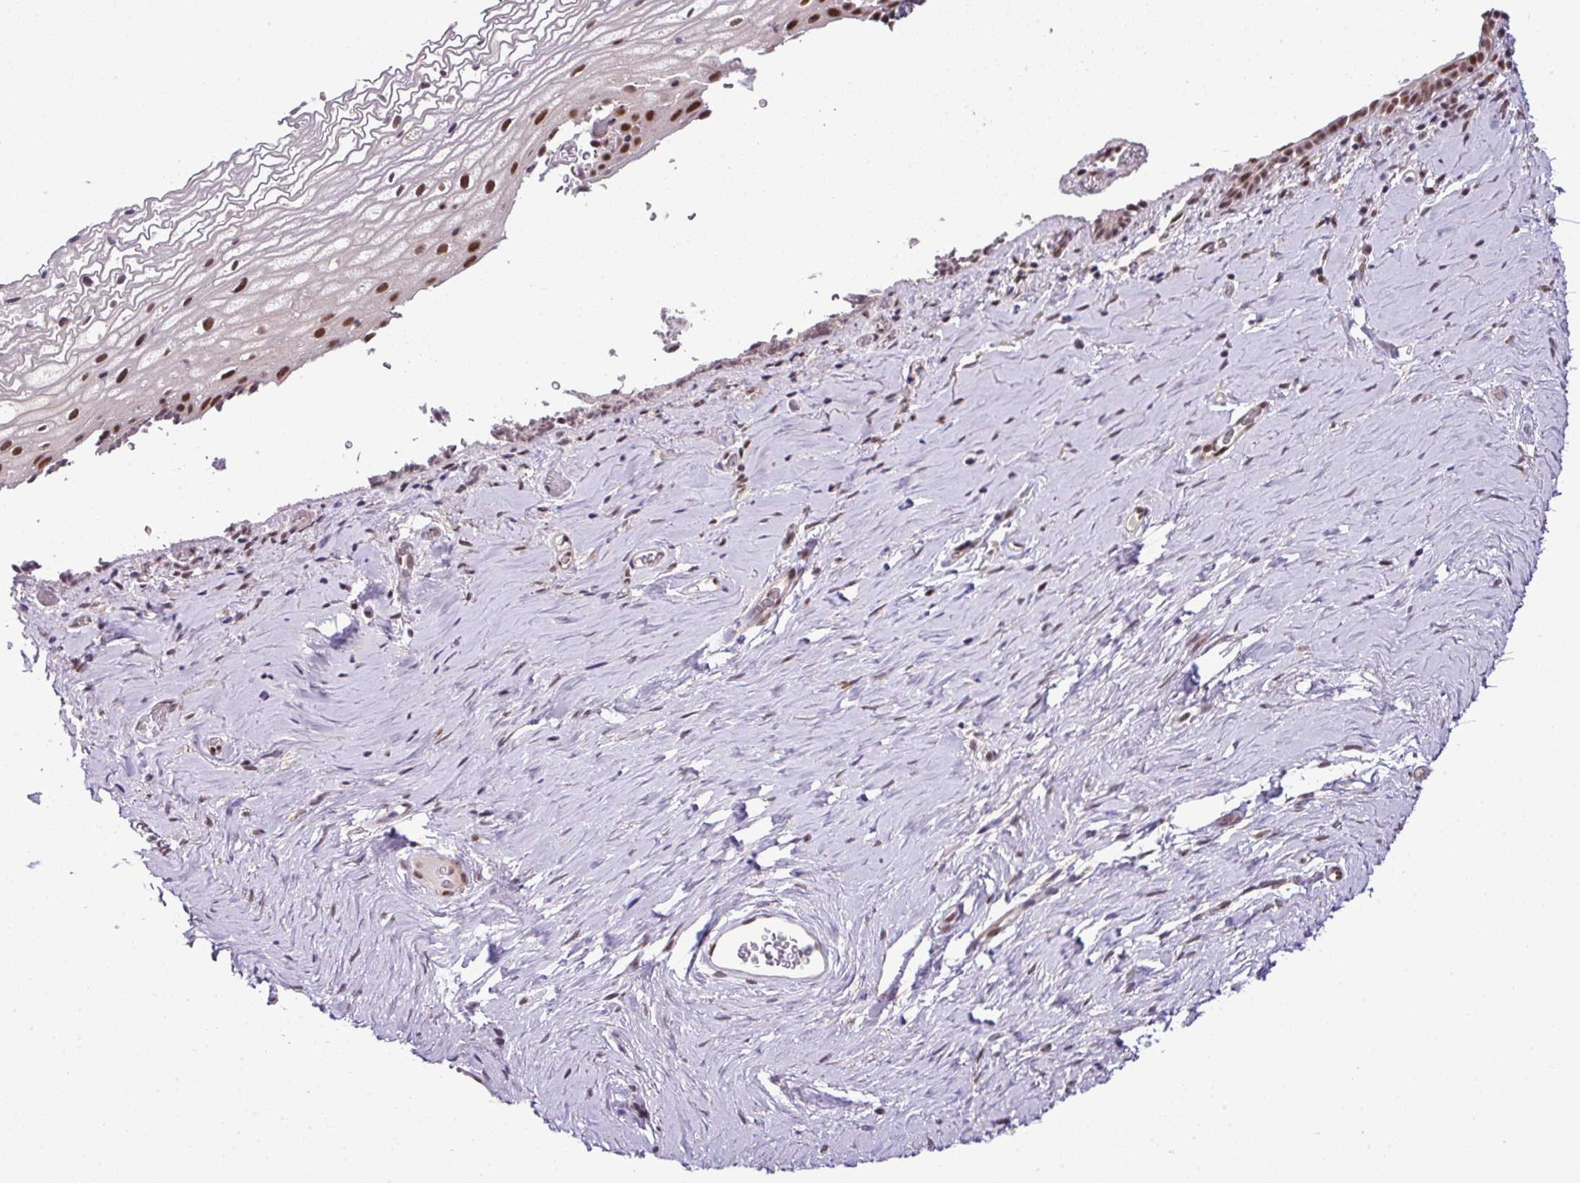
{"staining": {"intensity": "strong", "quantity": ">75%", "location": "nuclear"}, "tissue": "vagina", "cell_type": "Squamous epithelial cells", "image_type": "normal", "snomed": [{"axis": "morphology", "description": "Normal tissue, NOS"}, {"axis": "morphology", "description": "Adenocarcinoma, NOS"}, {"axis": "topography", "description": "Rectum"}, {"axis": "topography", "description": "Vagina"}, {"axis": "topography", "description": "Peripheral nerve tissue"}], "caption": "Human vagina stained with a brown dye exhibits strong nuclear positive positivity in approximately >75% of squamous epithelial cells.", "gene": "PGAP4", "patient": {"sex": "female", "age": 71}}